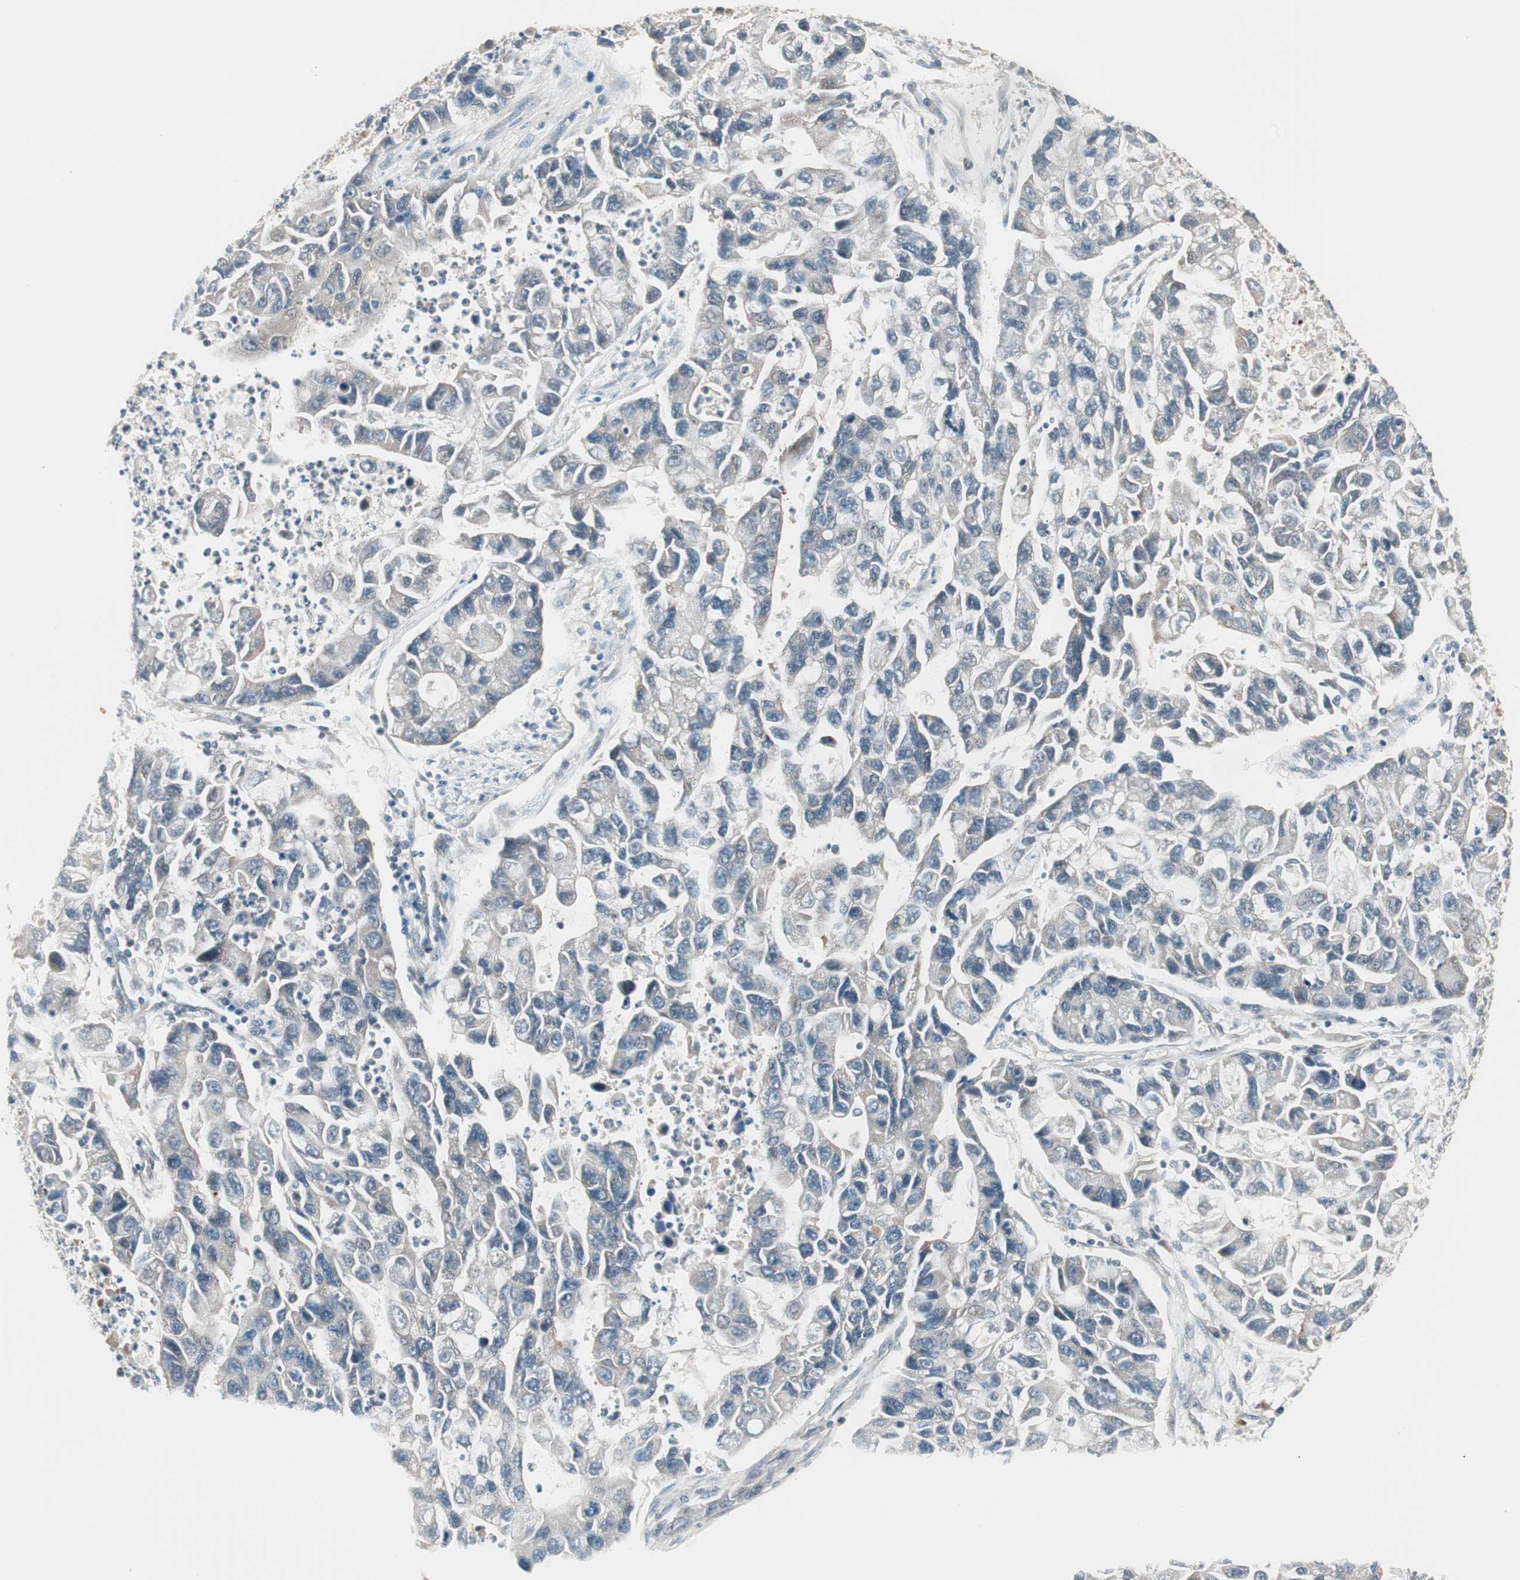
{"staining": {"intensity": "negative", "quantity": "none", "location": "none"}, "tissue": "lung cancer", "cell_type": "Tumor cells", "image_type": "cancer", "snomed": [{"axis": "morphology", "description": "Adenocarcinoma, NOS"}, {"axis": "topography", "description": "Lung"}], "caption": "Tumor cells are negative for protein expression in human adenocarcinoma (lung).", "gene": "RAD54B", "patient": {"sex": "female", "age": 51}}